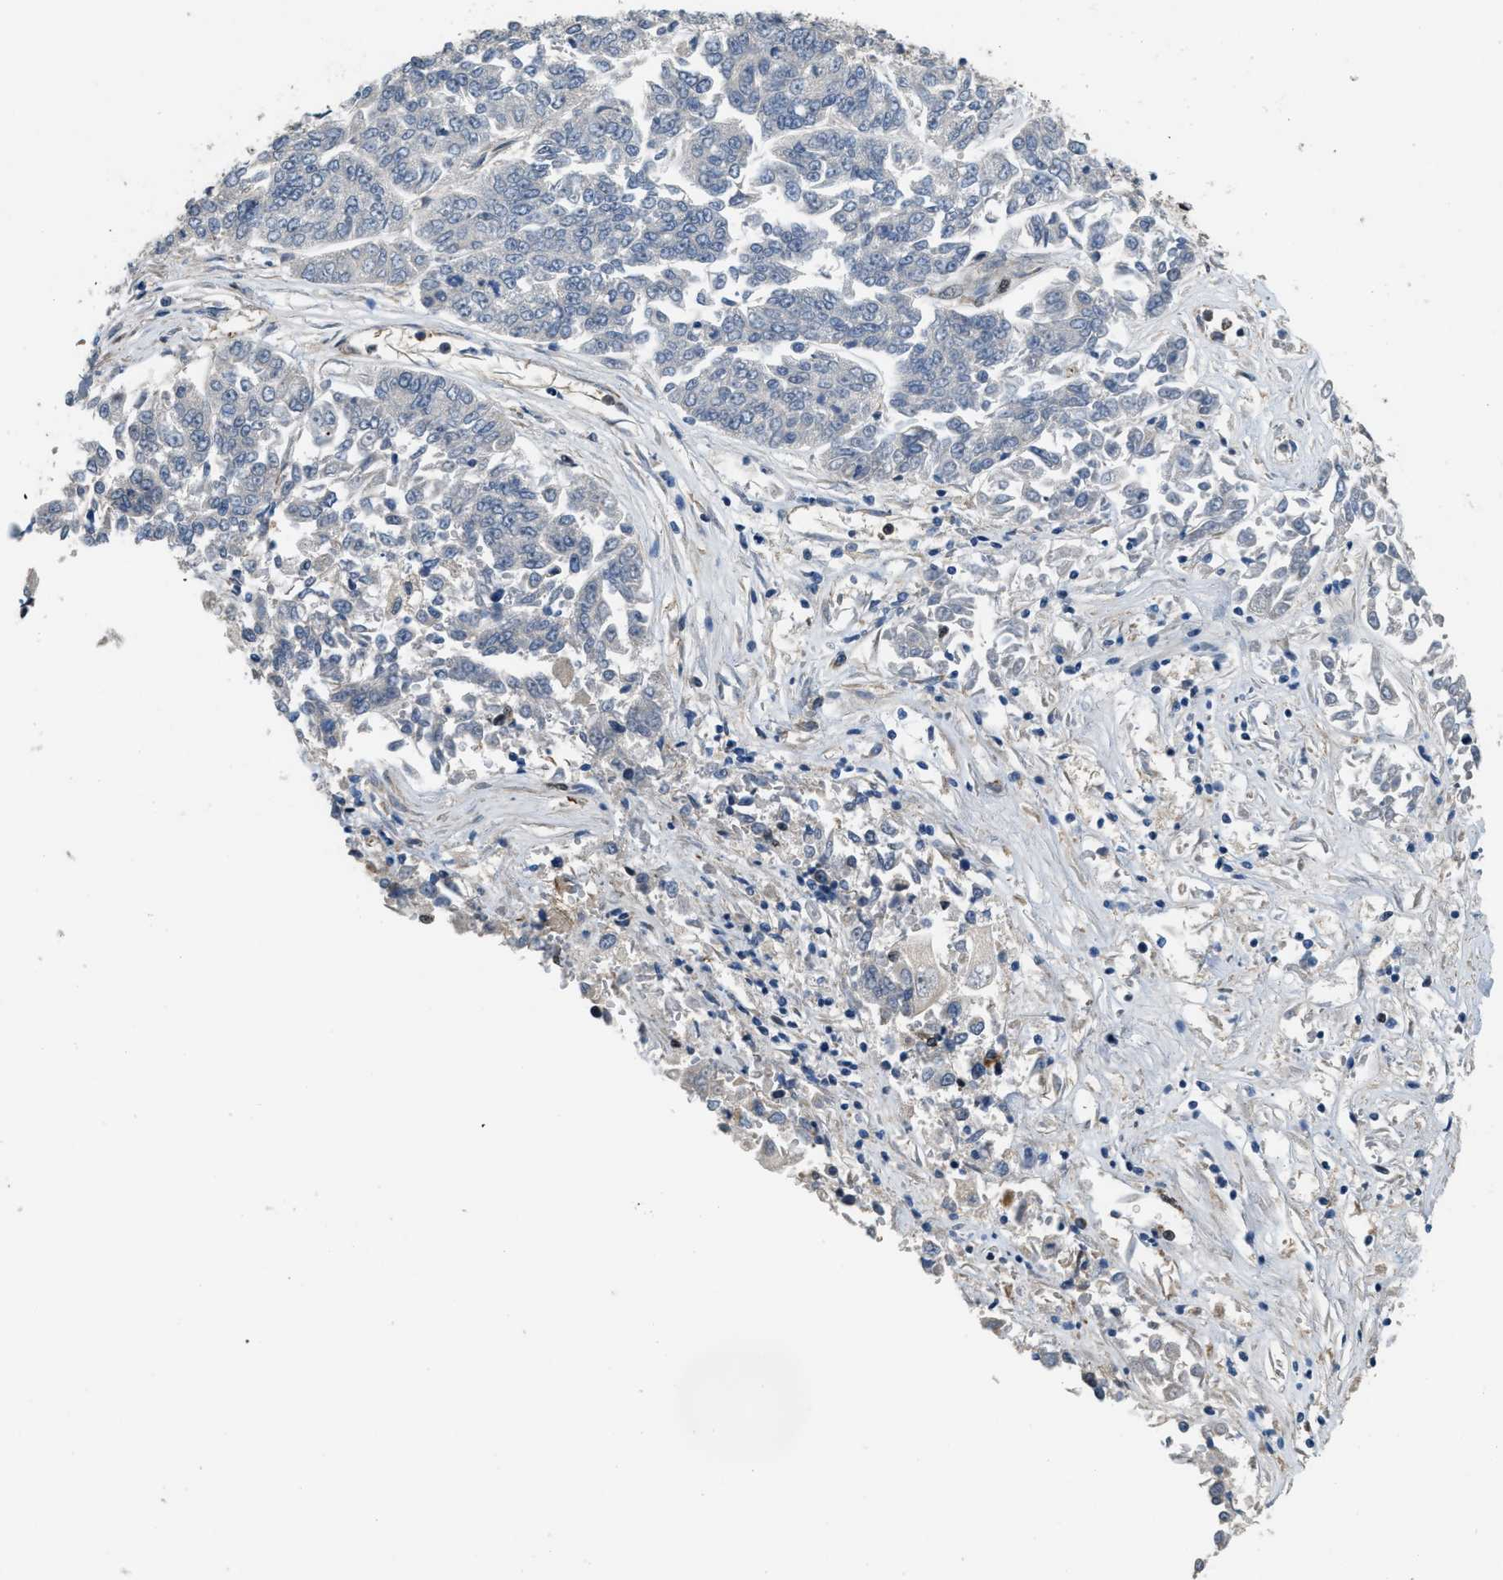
{"staining": {"intensity": "negative", "quantity": "none", "location": "none"}, "tissue": "lung cancer", "cell_type": "Tumor cells", "image_type": "cancer", "snomed": [{"axis": "morphology", "description": "Adenocarcinoma, NOS"}, {"axis": "topography", "description": "Lung"}], "caption": "Immunohistochemistry image of human adenocarcinoma (lung) stained for a protein (brown), which displays no positivity in tumor cells.", "gene": "LTA4H", "patient": {"sex": "male", "age": 84}}